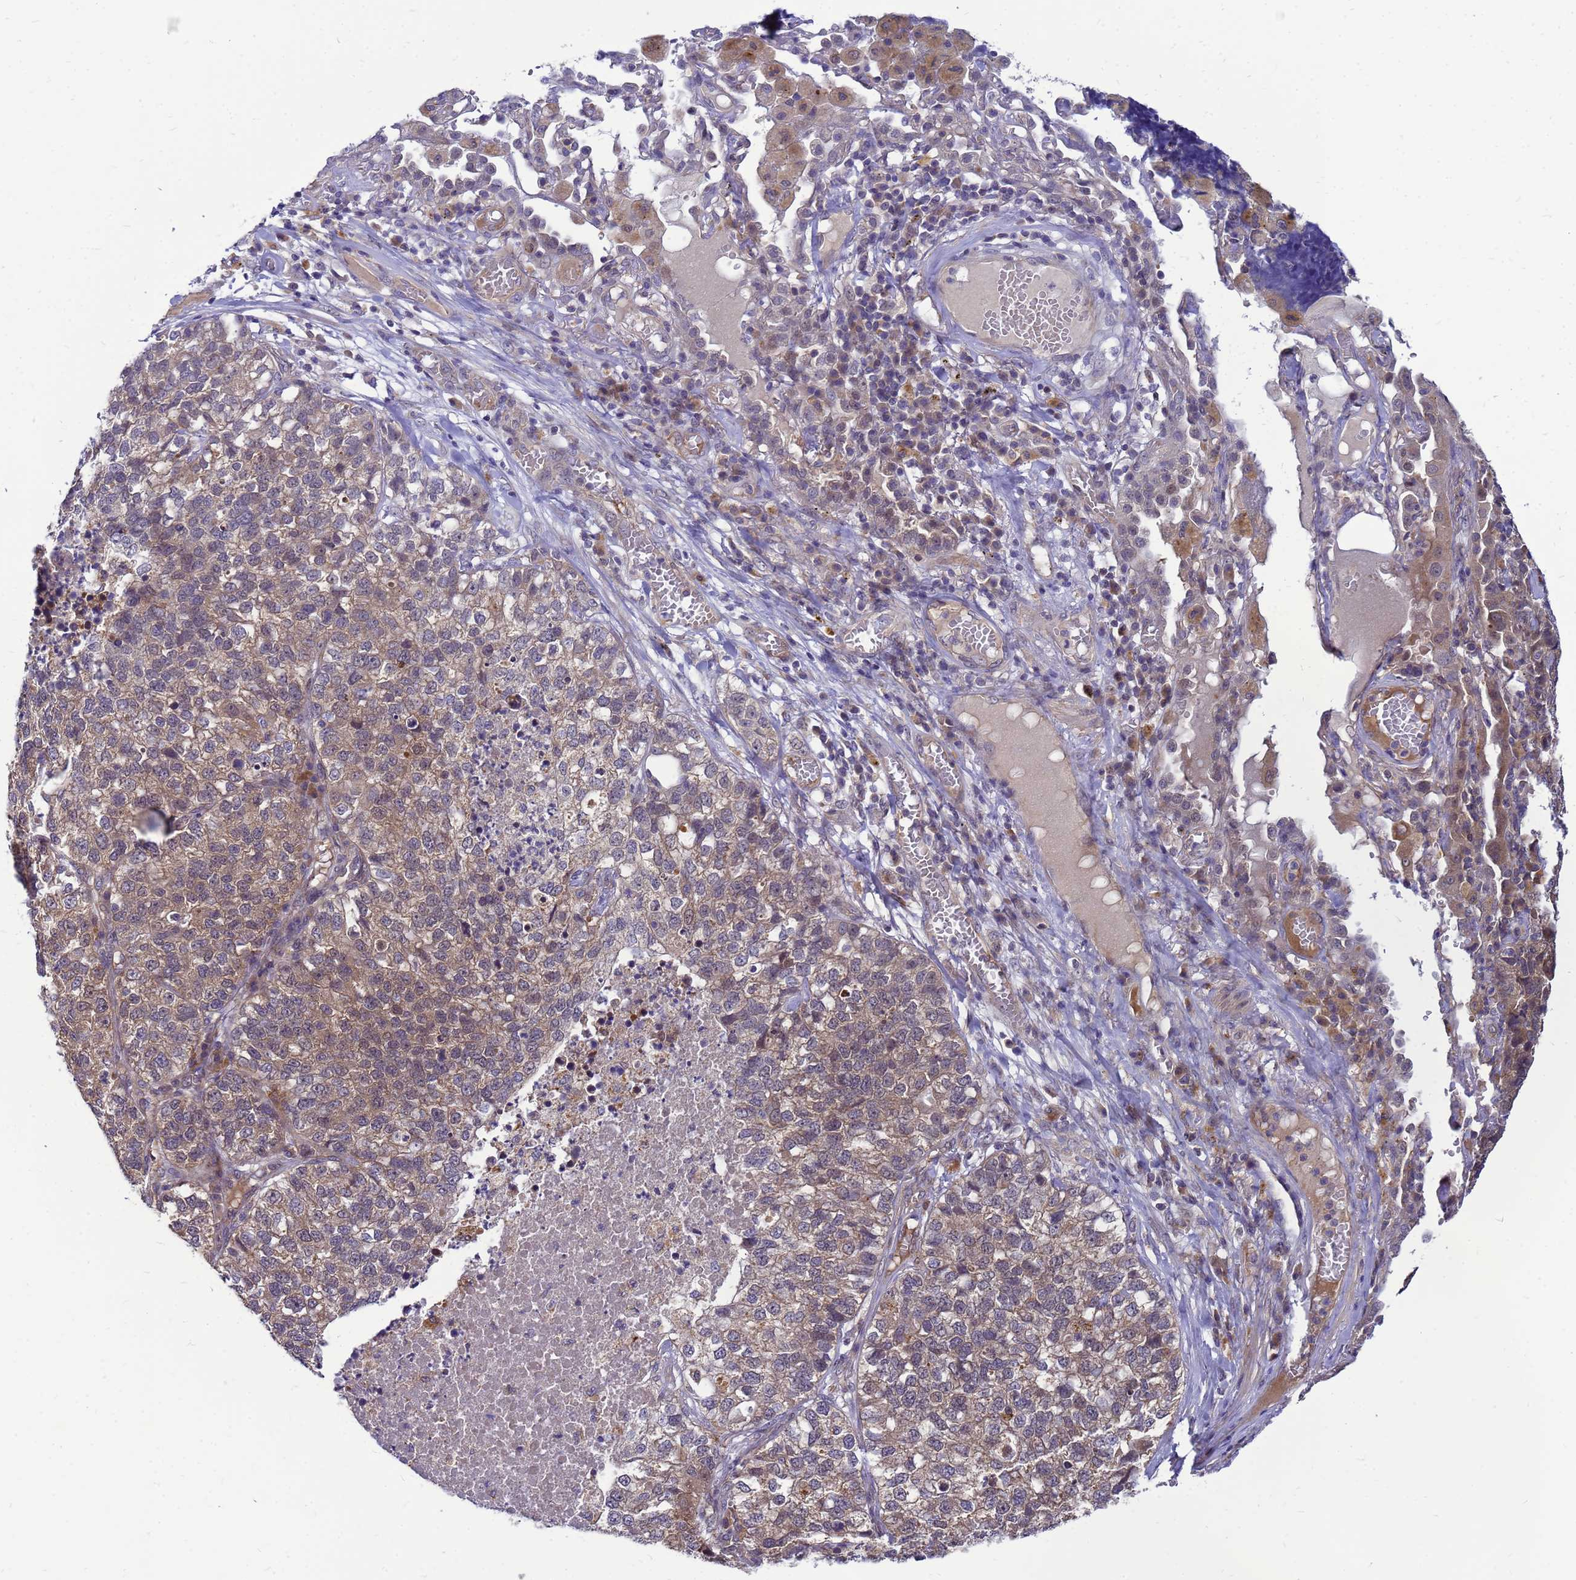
{"staining": {"intensity": "moderate", "quantity": "25%-75%", "location": "cytoplasmic/membranous"}, "tissue": "lung cancer", "cell_type": "Tumor cells", "image_type": "cancer", "snomed": [{"axis": "morphology", "description": "Adenocarcinoma, NOS"}, {"axis": "topography", "description": "Lung"}], "caption": "Moderate cytoplasmic/membranous positivity is seen in approximately 25%-75% of tumor cells in lung cancer (adenocarcinoma).", "gene": "ENOPH1", "patient": {"sex": "male", "age": 49}}